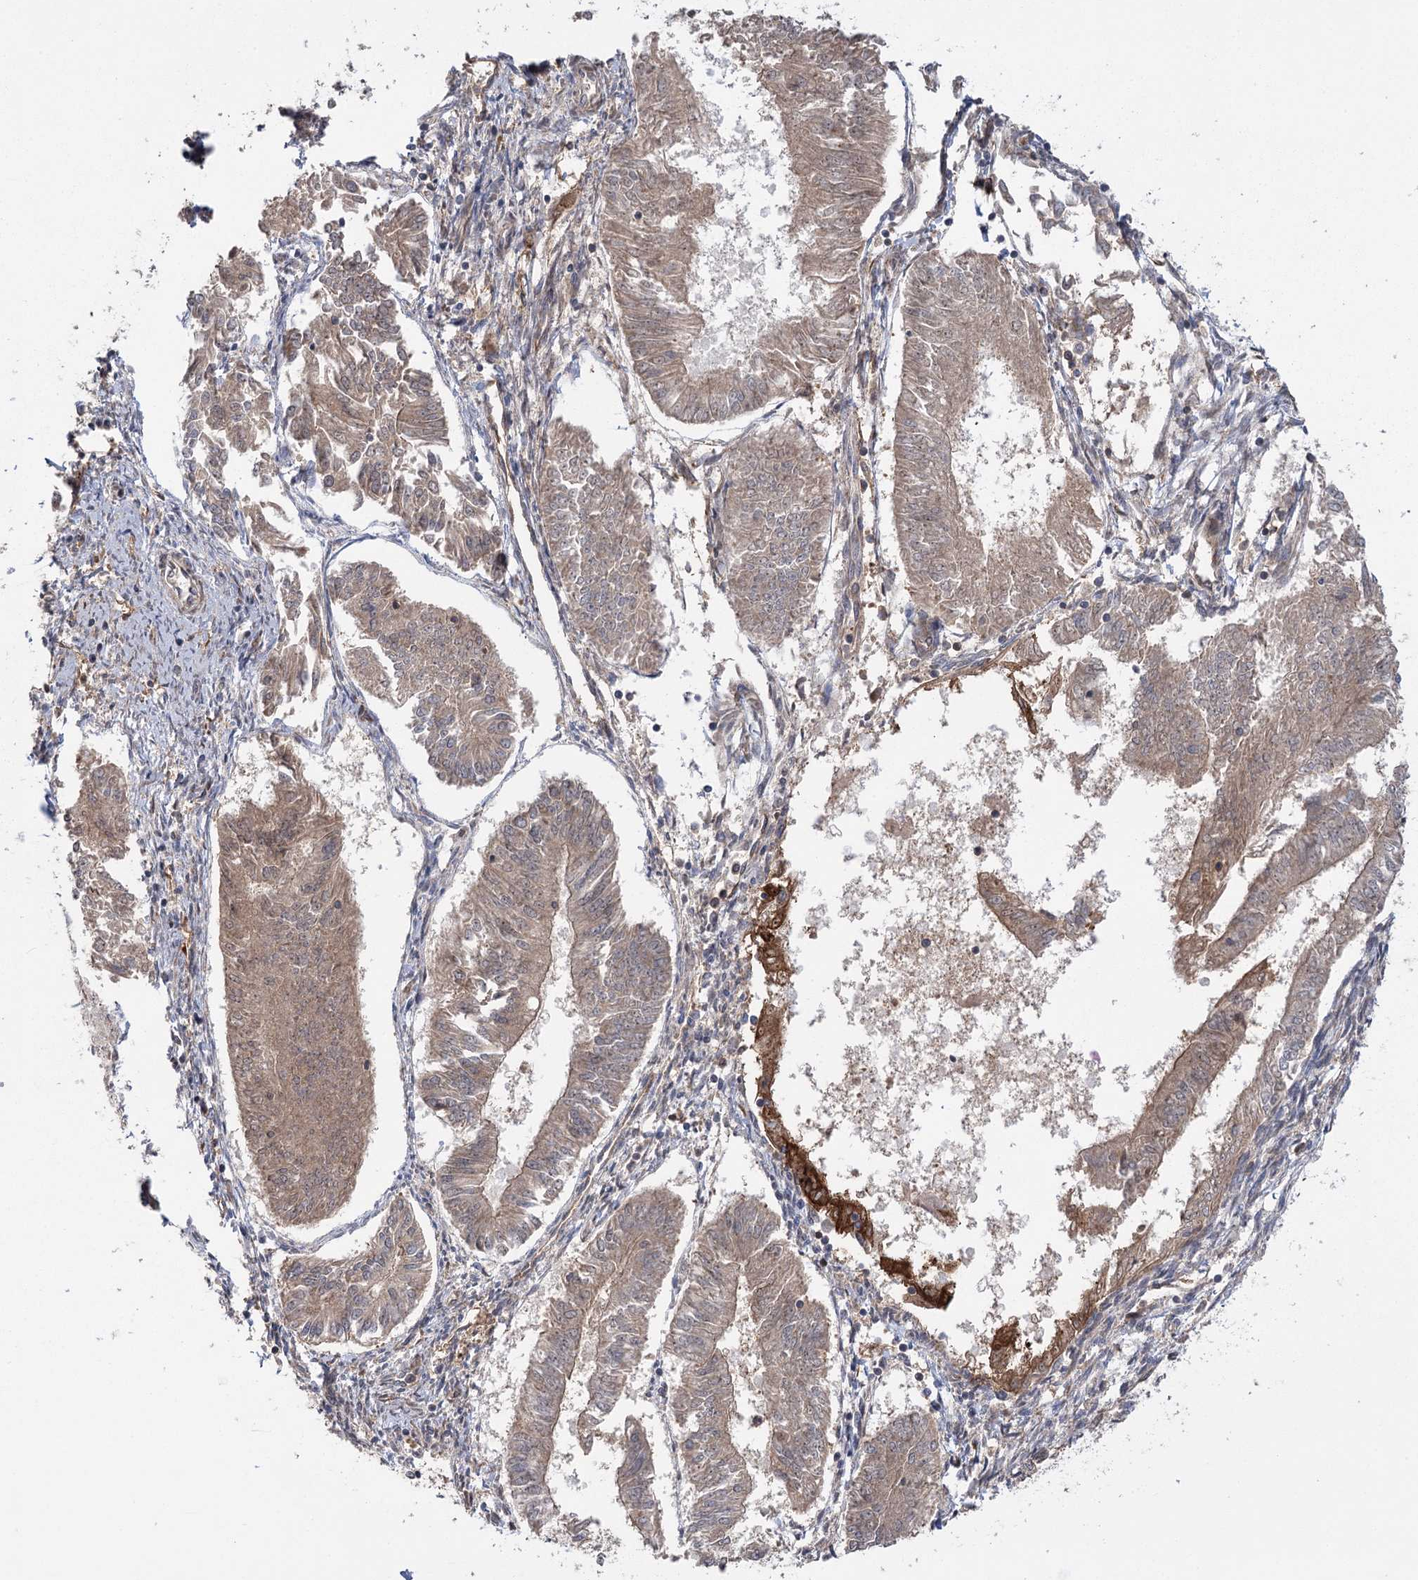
{"staining": {"intensity": "moderate", "quantity": ">75%", "location": "cytoplasmic/membranous"}, "tissue": "endometrial cancer", "cell_type": "Tumor cells", "image_type": "cancer", "snomed": [{"axis": "morphology", "description": "Adenocarcinoma, NOS"}, {"axis": "topography", "description": "Endometrium"}], "caption": "Human endometrial cancer stained for a protein (brown) displays moderate cytoplasmic/membranous positive staining in approximately >75% of tumor cells.", "gene": "KCNN2", "patient": {"sex": "female", "age": 58}}